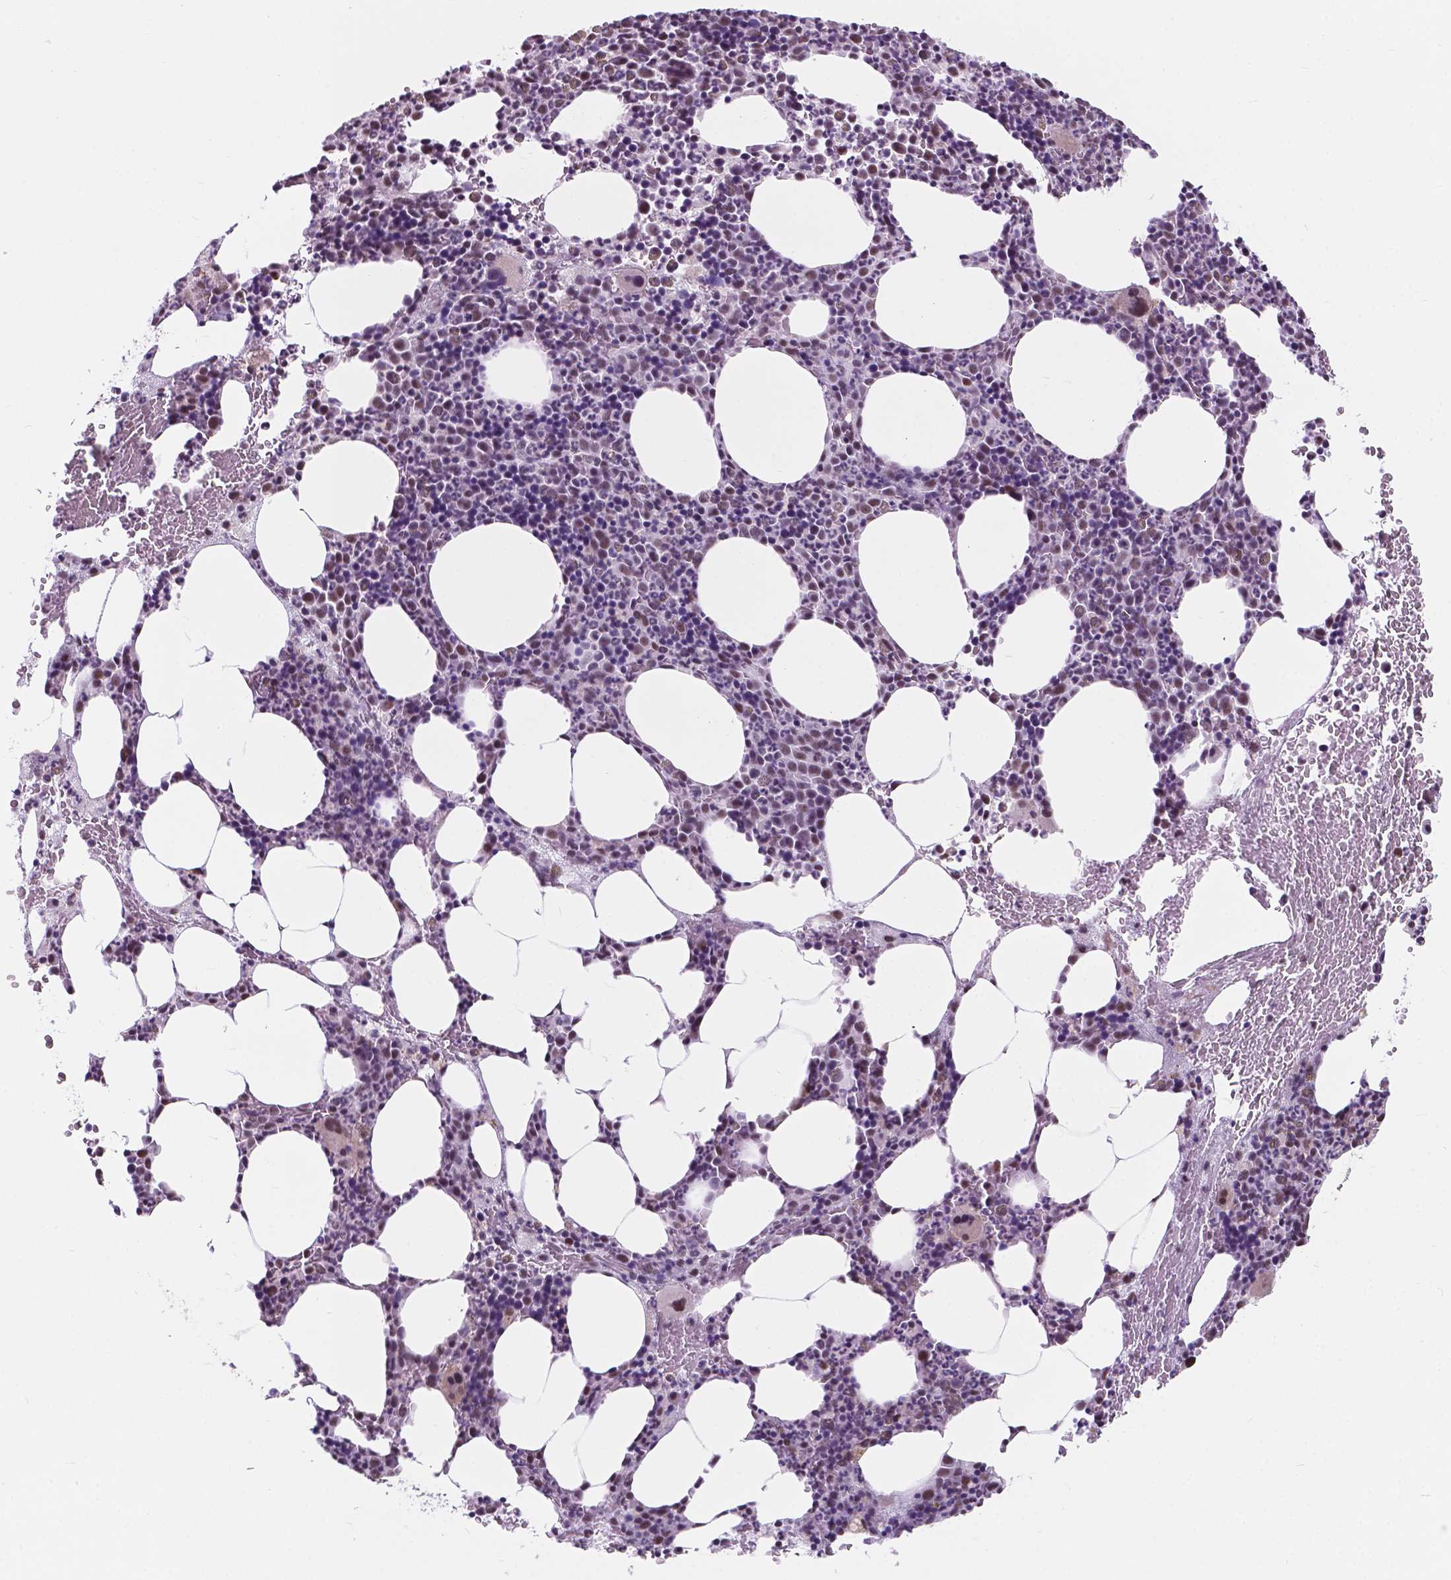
{"staining": {"intensity": "weak", "quantity": "25%-75%", "location": "nuclear"}, "tissue": "bone marrow", "cell_type": "Hematopoietic cells", "image_type": "normal", "snomed": [{"axis": "morphology", "description": "Normal tissue, NOS"}, {"axis": "topography", "description": "Bone marrow"}], "caption": "Hematopoietic cells reveal low levels of weak nuclear staining in approximately 25%-75% of cells in unremarkable bone marrow. (brown staining indicates protein expression, while blue staining denotes nuclei).", "gene": "BCAS2", "patient": {"sex": "male", "age": 89}}